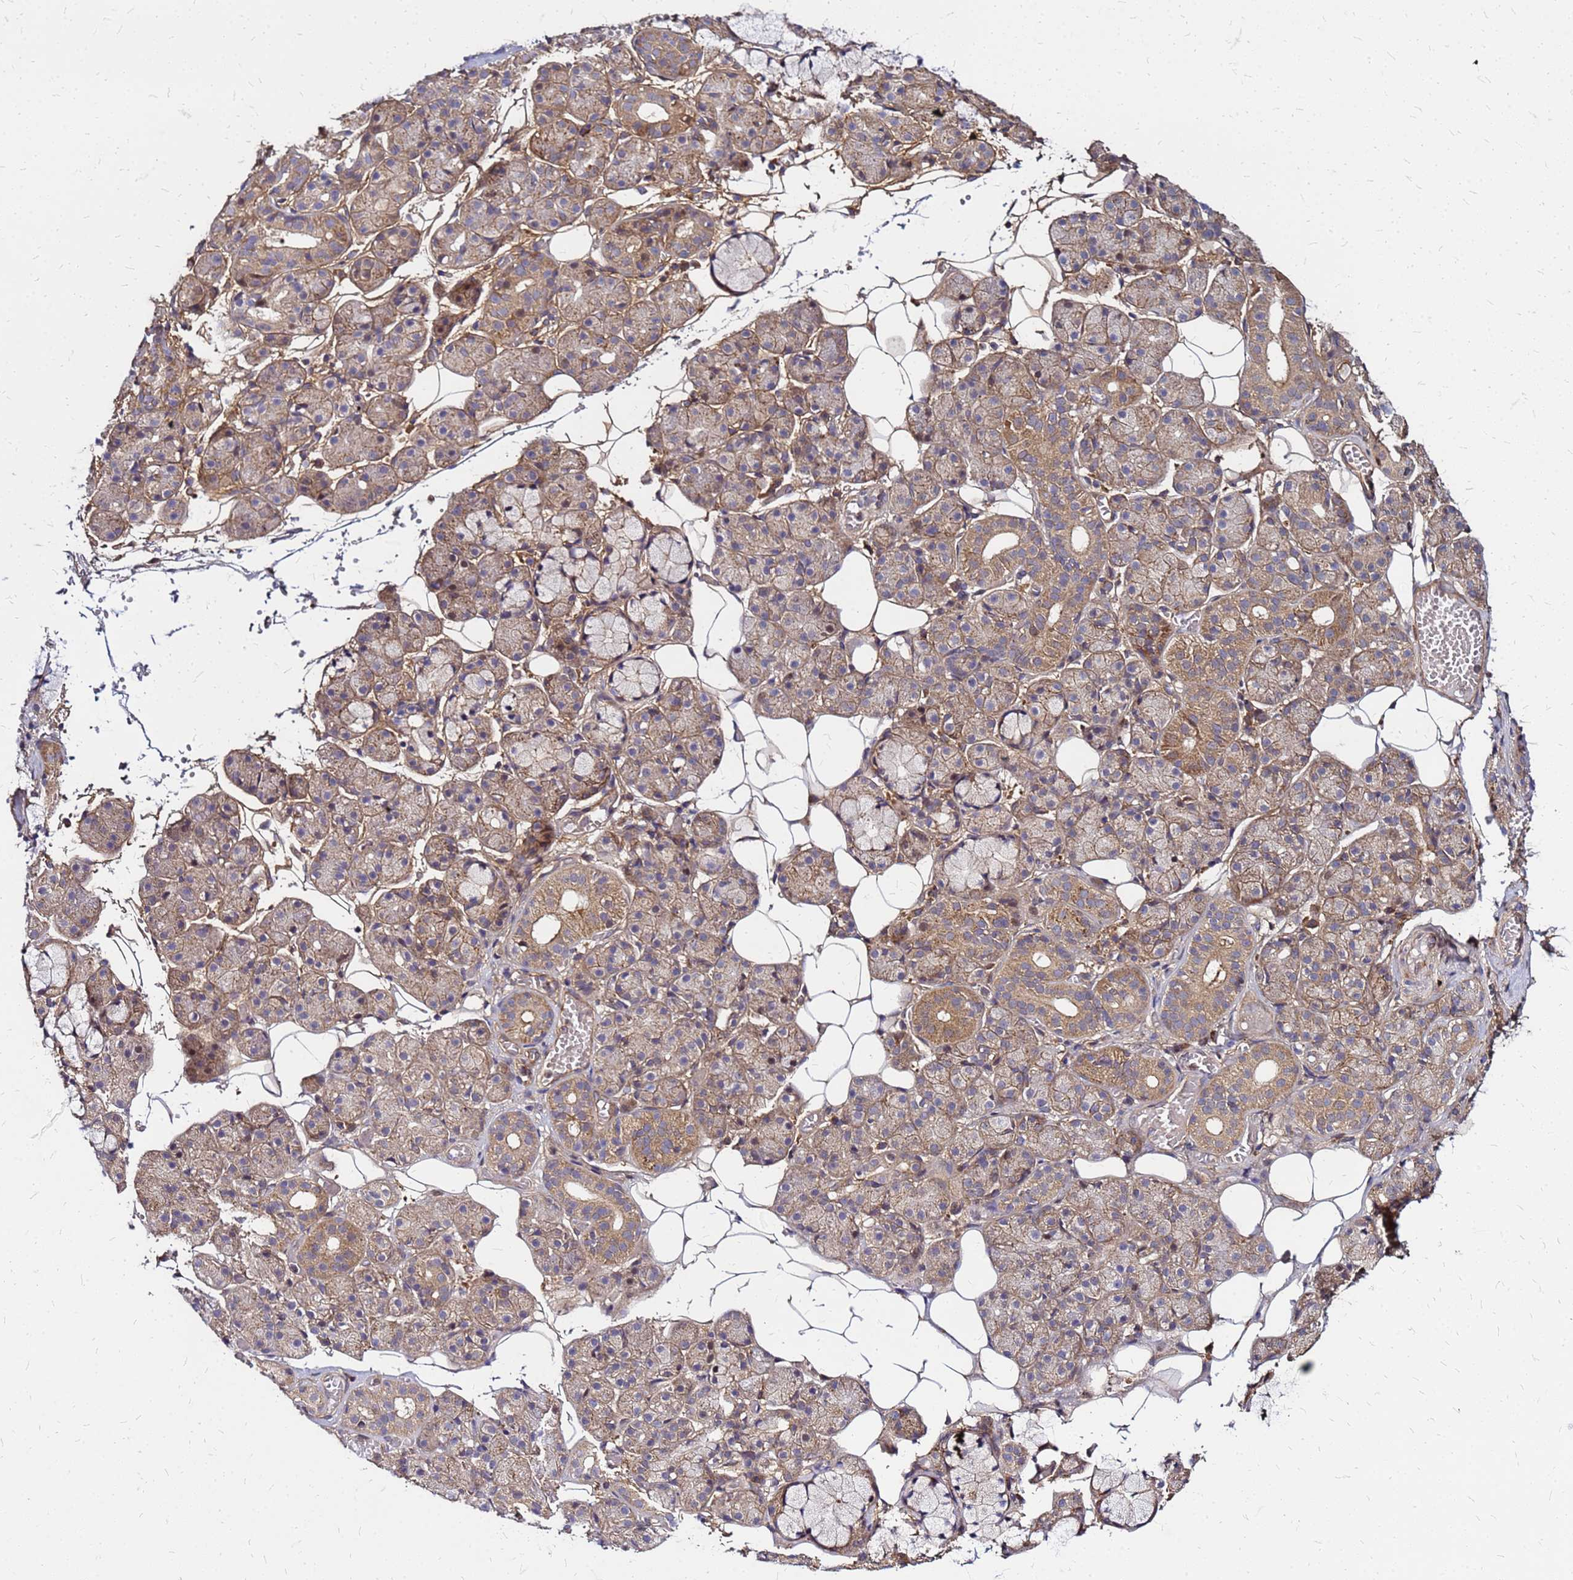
{"staining": {"intensity": "weak", "quantity": "25%-75%", "location": "cytoplasmic/membranous"}, "tissue": "salivary gland", "cell_type": "Glandular cells", "image_type": "normal", "snomed": [{"axis": "morphology", "description": "Normal tissue, NOS"}, {"axis": "topography", "description": "Salivary gland"}], "caption": "Unremarkable salivary gland was stained to show a protein in brown. There is low levels of weak cytoplasmic/membranous staining in approximately 25%-75% of glandular cells.", "gene": "CYBC1", "patient": {"sex": "male", "age": 63}}